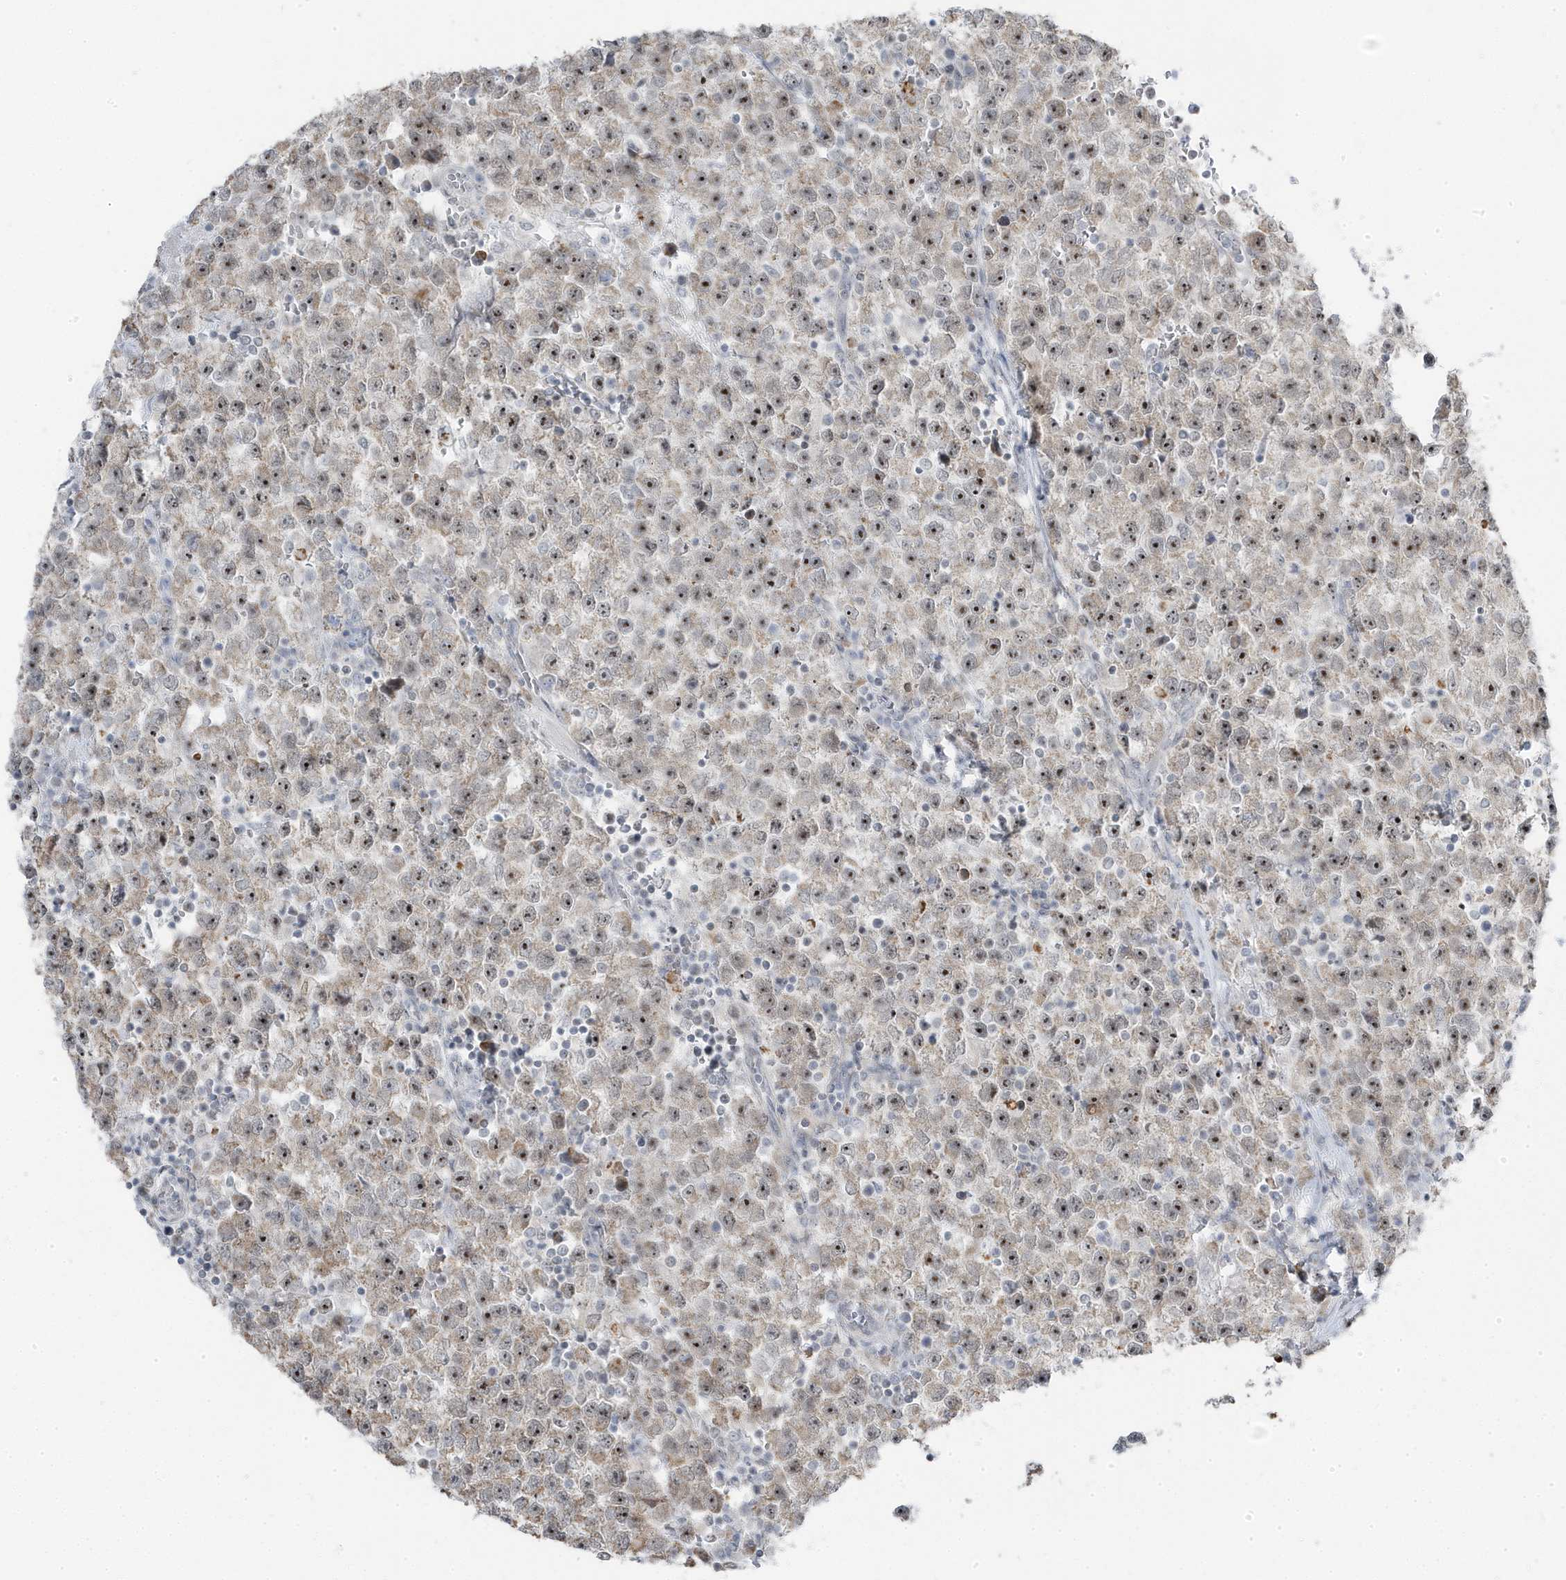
{"staining": {"intensity": "moderate", "quantity": ">75%", "location": "nuclear"}, "tissue": "testis cancer", "cell_type": "Tumor cells", "image_type": "cancer", "snomed": [{"axis": "morphology", "description": "Seminoma, NOS"}, {"axis": "topography", "description": "Testis"}], "caption": "This is an image of immunohistochemistry (IHC) staining of seminoma (testis), which shows moderate staining in the nuclear of tumor cells.", "gene": "TSEN15", "patient": {"sex": "male", "age": 22}}